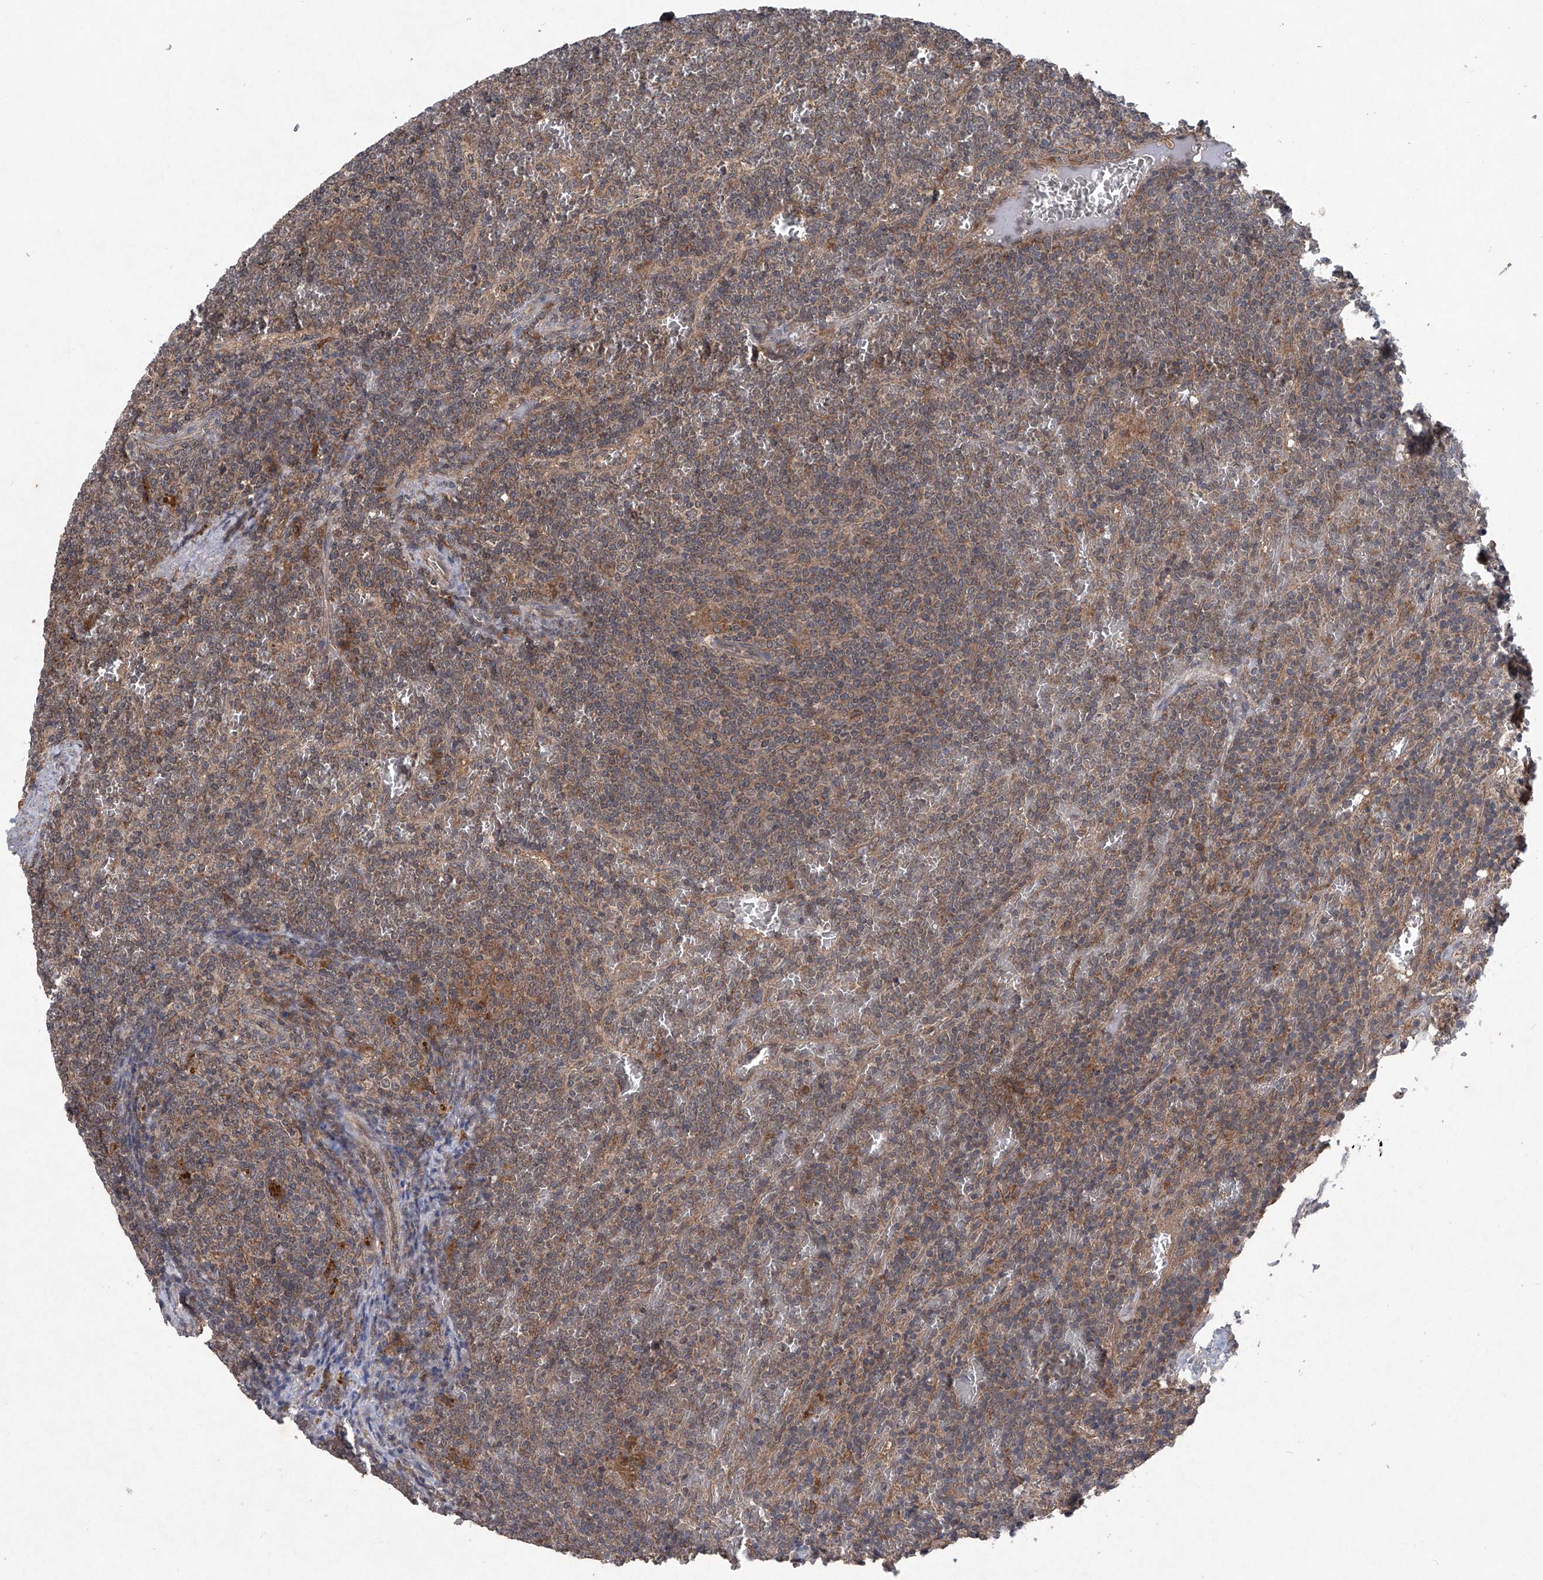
{"staining": {"intensity": "weak", "quantity": "25%-75%", "location": "cytoplasmic/membranous"}, "tissue": "lymphoma", "cell_type": "Tumor cells", "image_type": "cancer", "snomed": [{"axis": "morphology", "description": "Malignant lymphoma, non-Hodgkin's type, Low grade"}, {"axis": "topography", "description": "Spleen"}], "caption": "Immunohistochemical staining of low-grade malignant lymphoma, non-Hodgkin's type shows low levels of weak cytoplasmic/membranous positivity in approximately 25%-75% of tumor cells.", "gene": "SUMF2", "patient": {"sex": "female", "age": 19}}